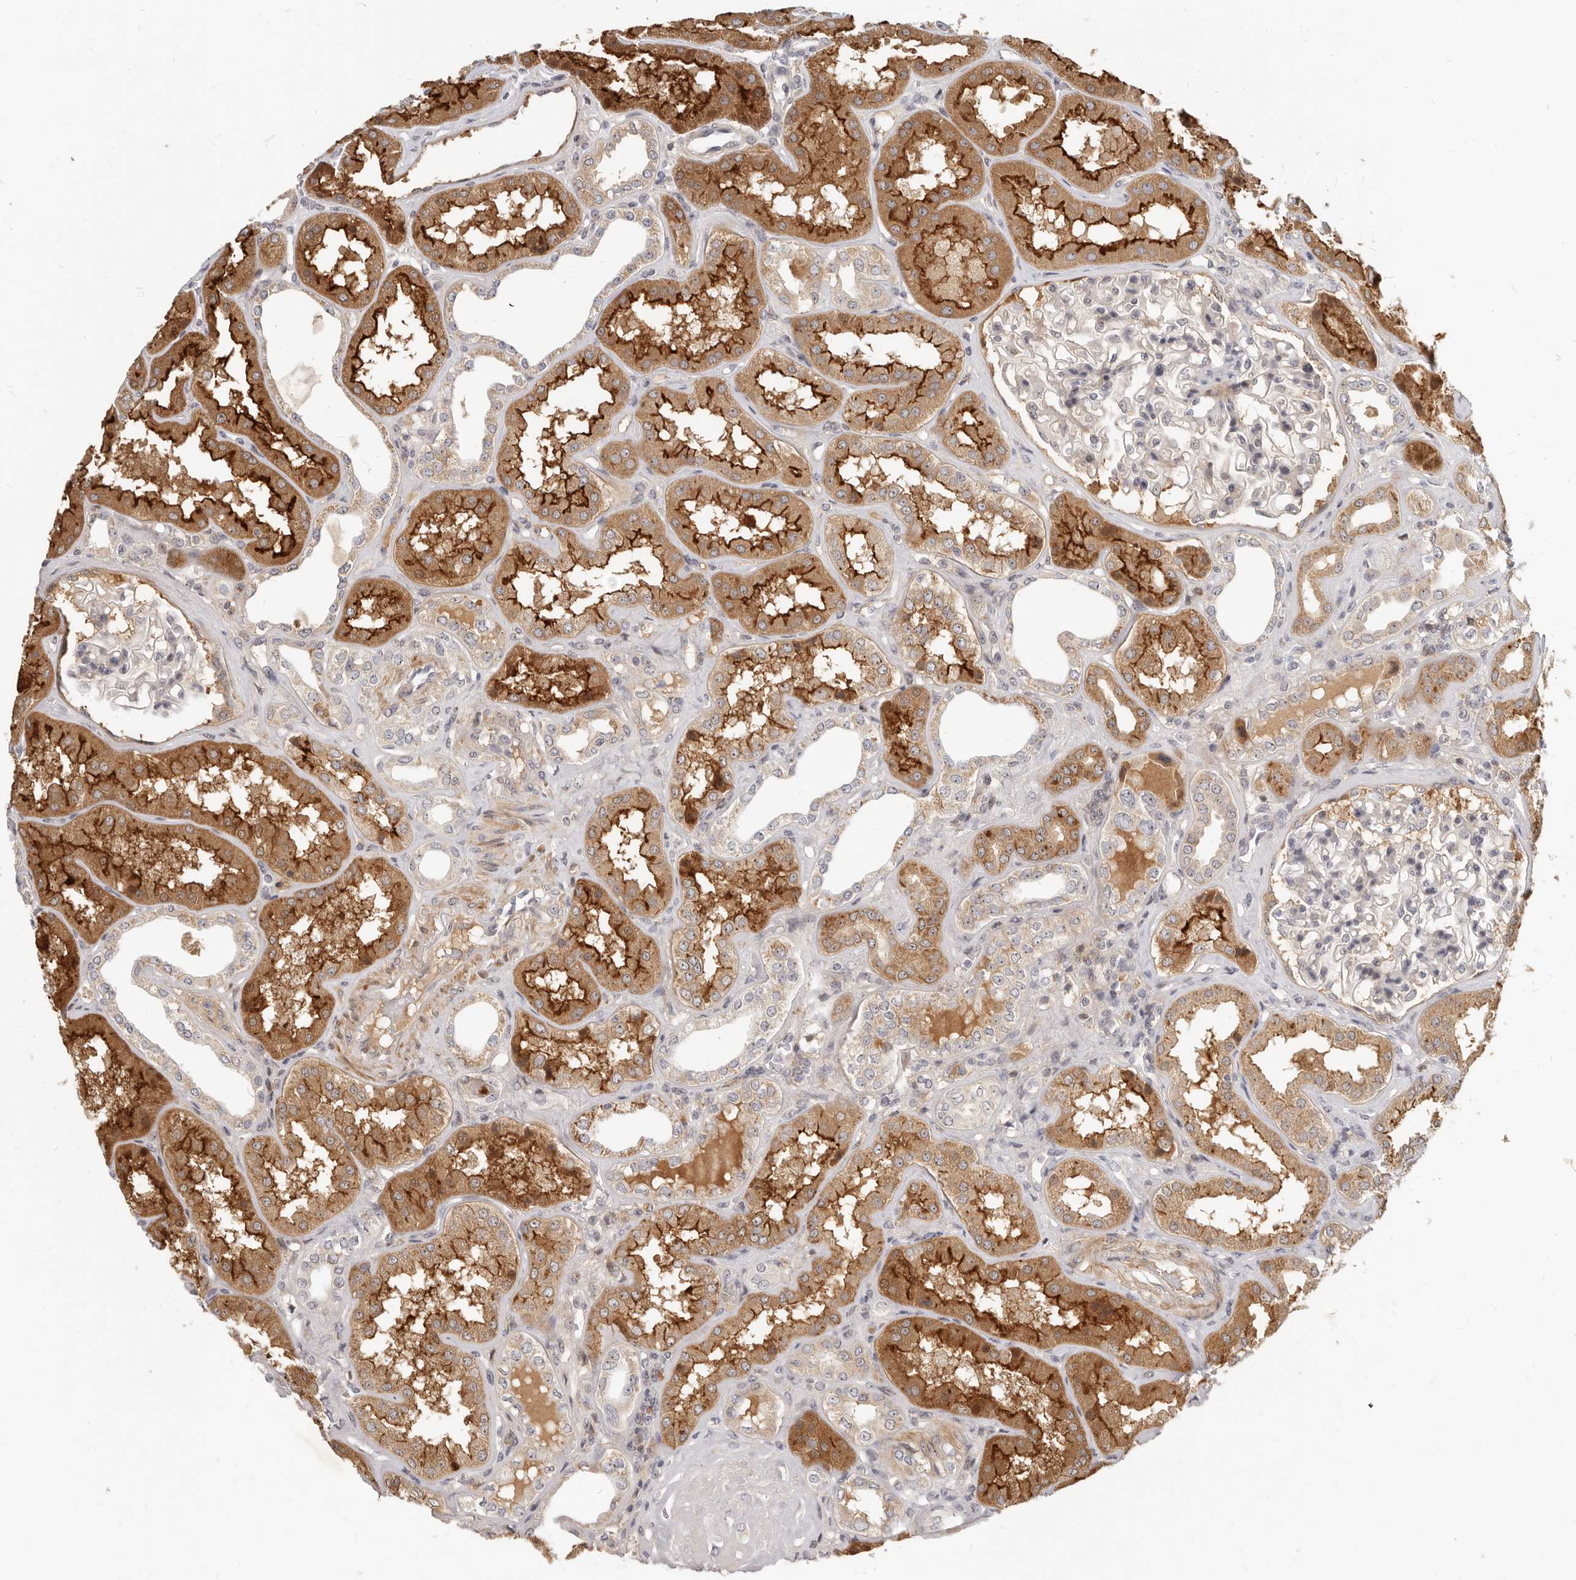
{"staining": {"intensity": "negative", "quantity": "none", "location": "none"}, "tissue": "kidney", "cell_type": "Cells in glomeruli", "image_type": "normal", "snomed": [{"axis": "morphology", "description": "Normal tissue, NOS"}, {"axis": "topography", "description": "Kidney"}], "caption": "DAB immunohistochemical staining of normal human kidney exhibits no significant expression in cells in glomeruli.", "gene": "MICALL2", "patient": {"sex": "female", "age": 56}}